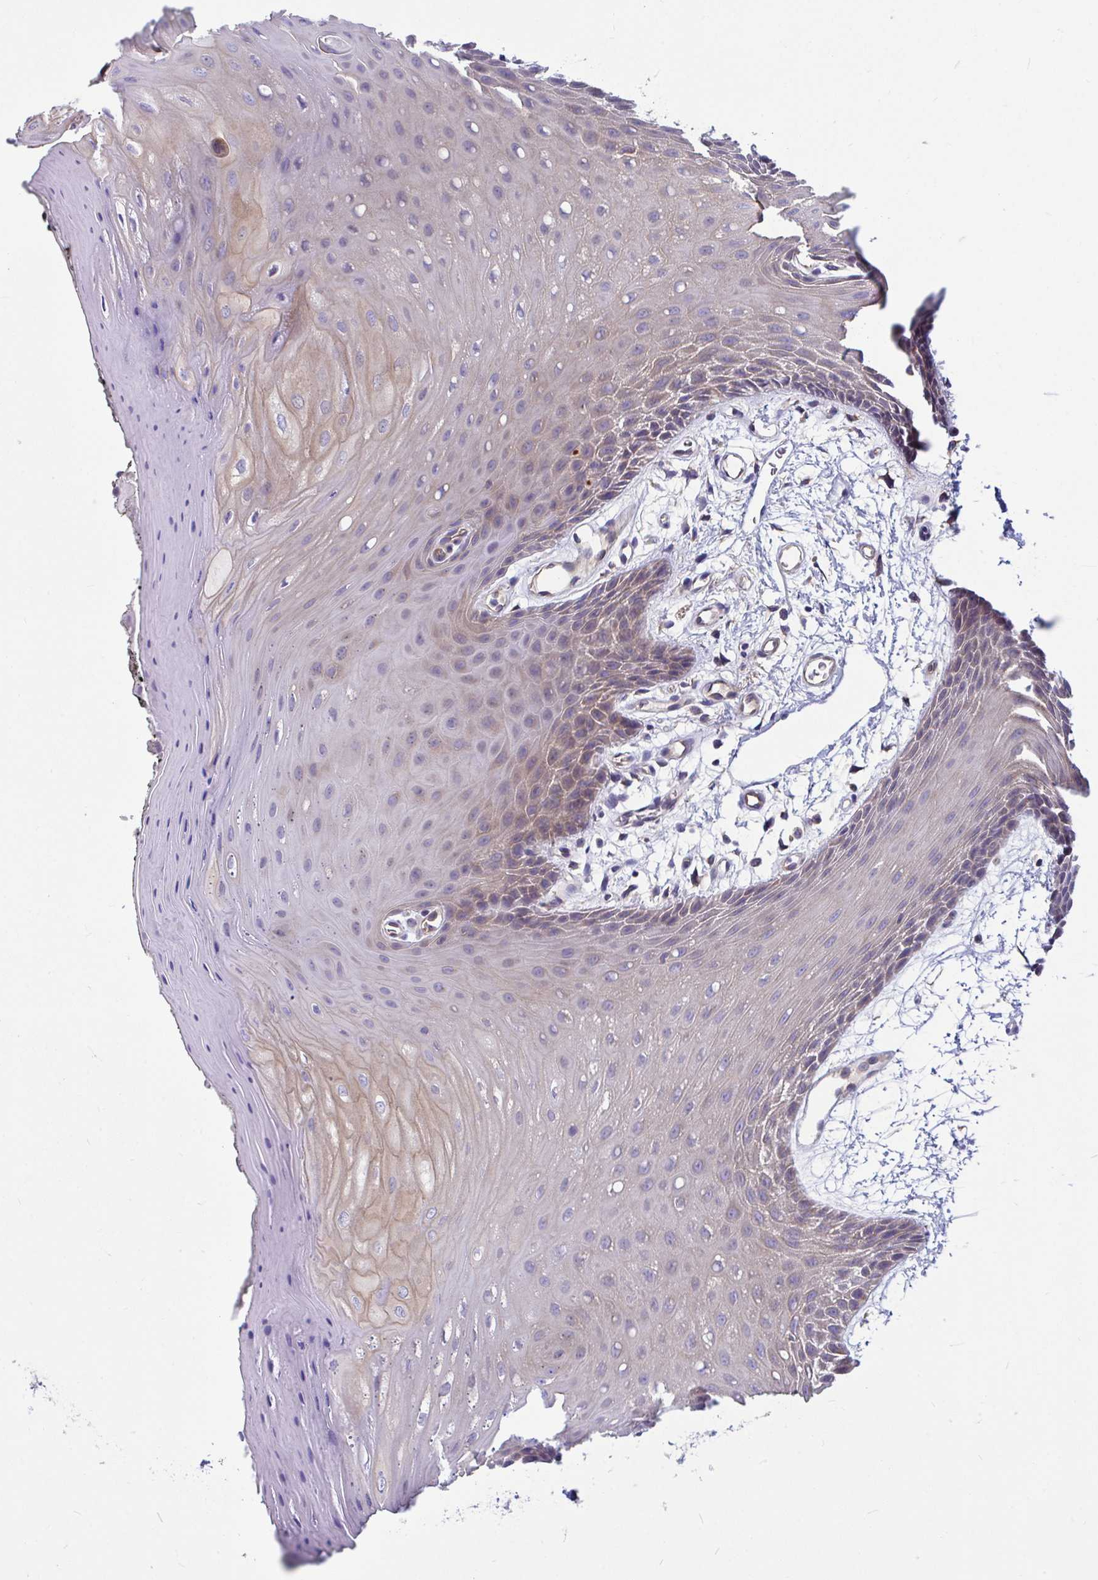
{"staining": {"intensity": "moderate", "quantity": "25%-75%", "location": "cytoplasmic/membranous"}, "tissue": "oral mucosa", "cell_type": "Squamous epithelial cells", "image_type": "normal", "snomed": [{"axis": "morphology", "description": "Normal tissue, NOS"}, {"axis": "topography", "description": "Oral tissue"}, {"axis": "topography", "description": "Tounge, NOS"}], "caption": "Oral mucosa was stained to show a protein in brown. There is medium levels of moderate cytoplasmic/membranous expression in about 25%-75% of squamous epithelial cells.", "gene": "WBP1", "patient": {"sex": "female", "age": 59}}